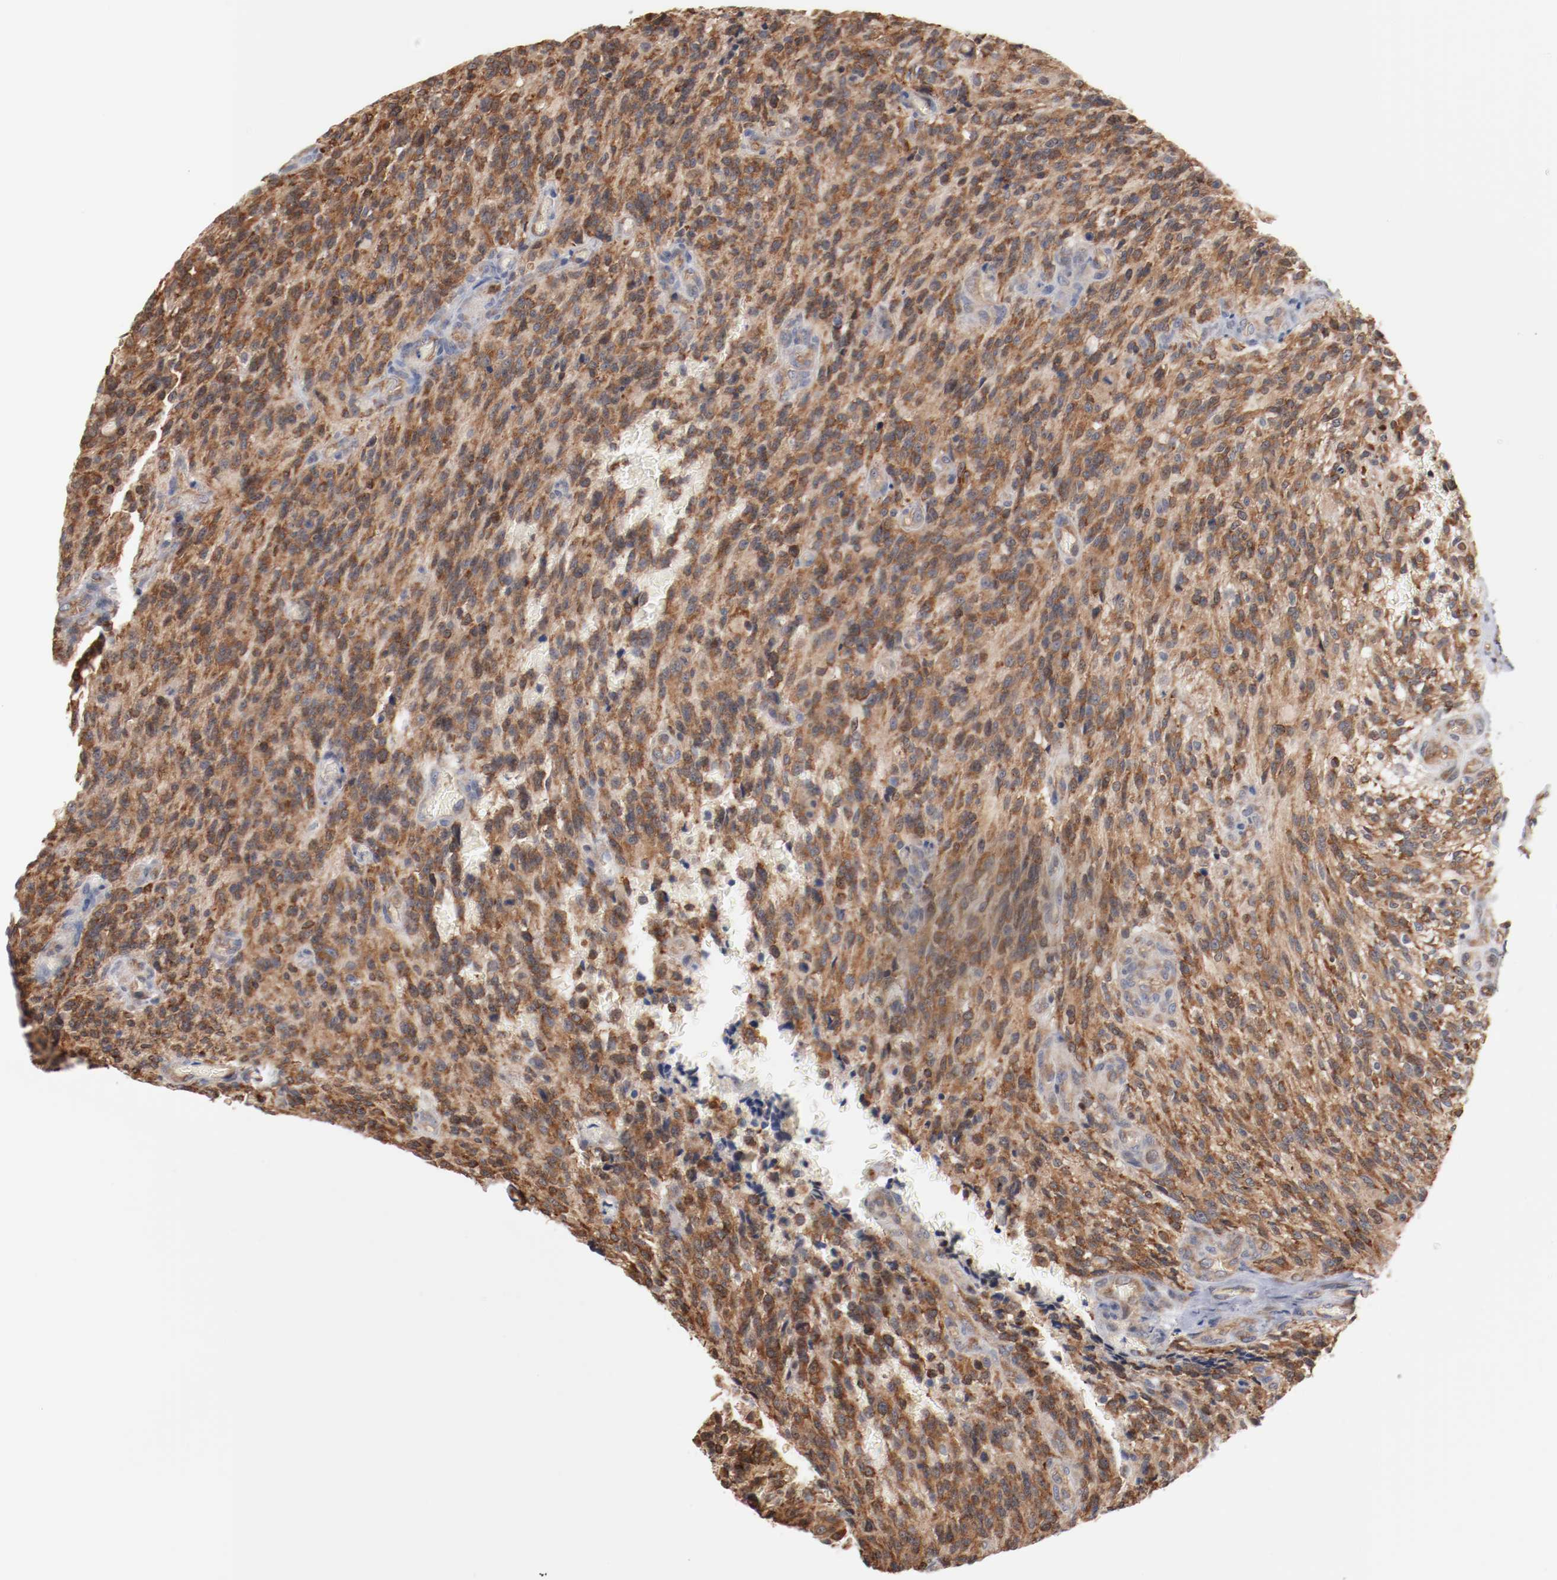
{"staining": {"intensity": "strong", "quantity": "25%-75%", "location": "cytoplasmic/membranous"}, "tissue": "glioma", "cell_type": "Tumor cells", "image_type": "cancer", "snomed": [{"axis": "morphology", "description": "Normal tissue, NOS"}, {"axis": "morphology", "description": "Glioma, malignant, High grade"}, {"axis": "topography", "description": "Cerebral cortex"}], "caption": "Malignant glioma (high-grade) stained with a brown dye reveals strong cytoplasmic/membranous positive expression in about 25%-75% of tumor cells.", "gene": "RNASE11", "patient": {"sex": "male", "age": 56}}